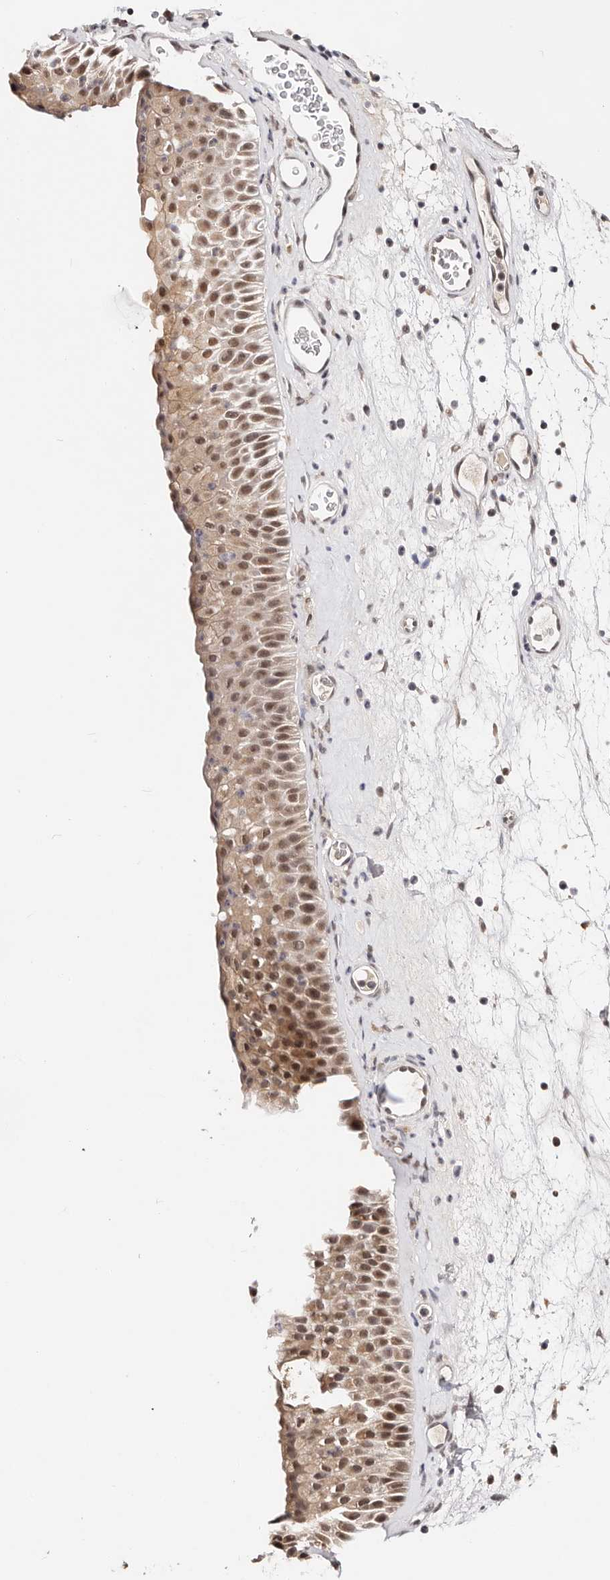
{"staining": {"intensity": "moderate", "quantity": ">75%", "location": "cytoplasmic/membranous,nuclear"}, "tissue": "nasopharynx", "cell_type": "Respiratory epithelial cells", "image_type": "normal", "snomed": [{"axis": "morphology", "description": "Normal tissue, NOS"}, {"axis": "topography", "description": "Nasopharynx"}], "caption": "Immunohistochemical staining of unremarkable human nasopharynx reveals >75% levels of moderate cytoplasmic/membranous,nuclear protein staining in about >75% of respiratory epithelial cells. The staining was performed using DAB (3,3'-diaminobenzidine) to visualize the protein expression in brown, while the nuclei were stained in blue with hematoxylin (Magnification: 20x).", "gene": "VIPAS39", "patient": {"sex": "male", "age": 64}}